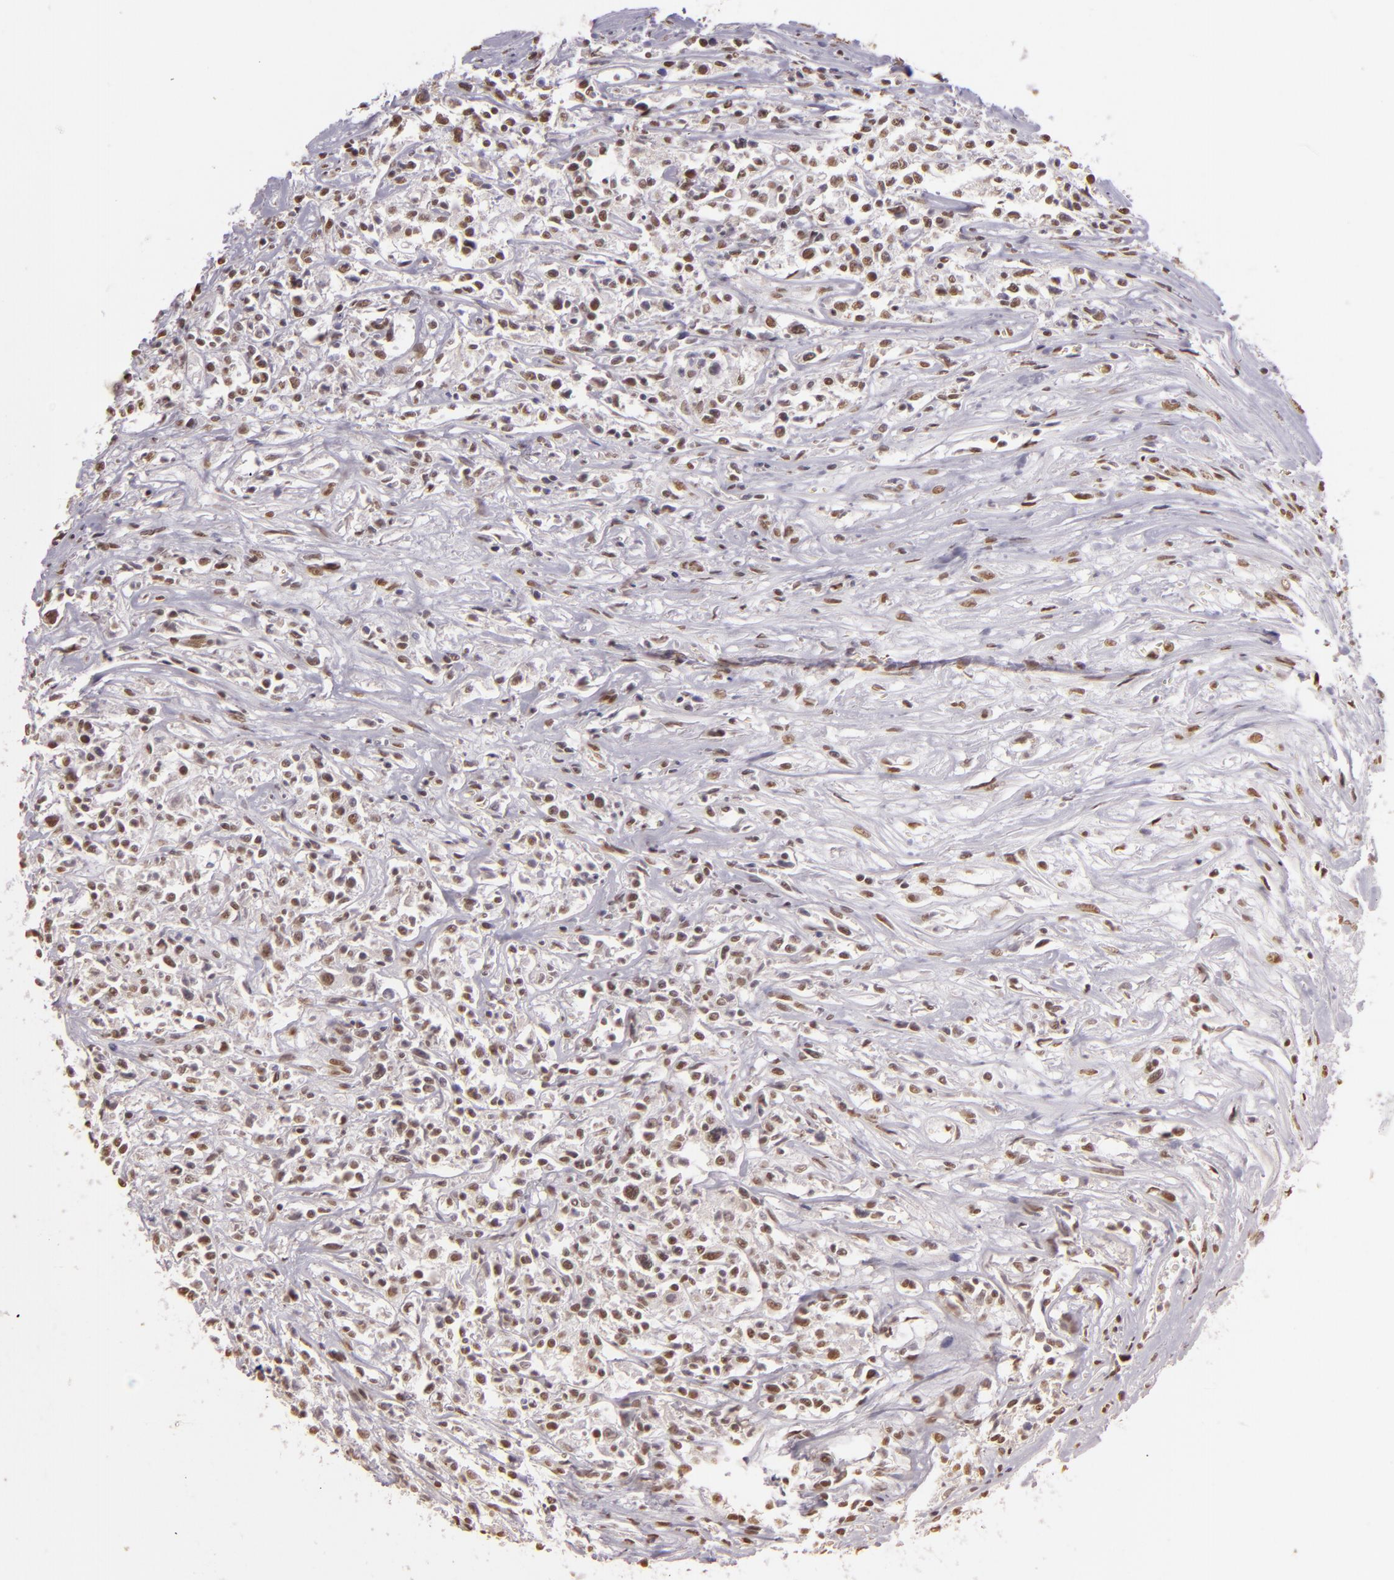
{"staining": {"intensity": "weak", "quantity": "25%-75%", "location": "nuclear"}, "tissue": "lymphoma", "cell_type": "Tumor cells", "image_type": "cancer", "snomed": [{"axis": "morphology", "description": "Malignant lymphoma, non-Hodgkin's type, Low grade"}, {"axis": "topography", "description": "Small intestine"}], "caption": "The immunohistochemical stain labels weak nuclear positivity in tumor cells of lymphoma tissue.", "gene": "PAPOLA", "patient": {"sex": "female", "age": 59}}